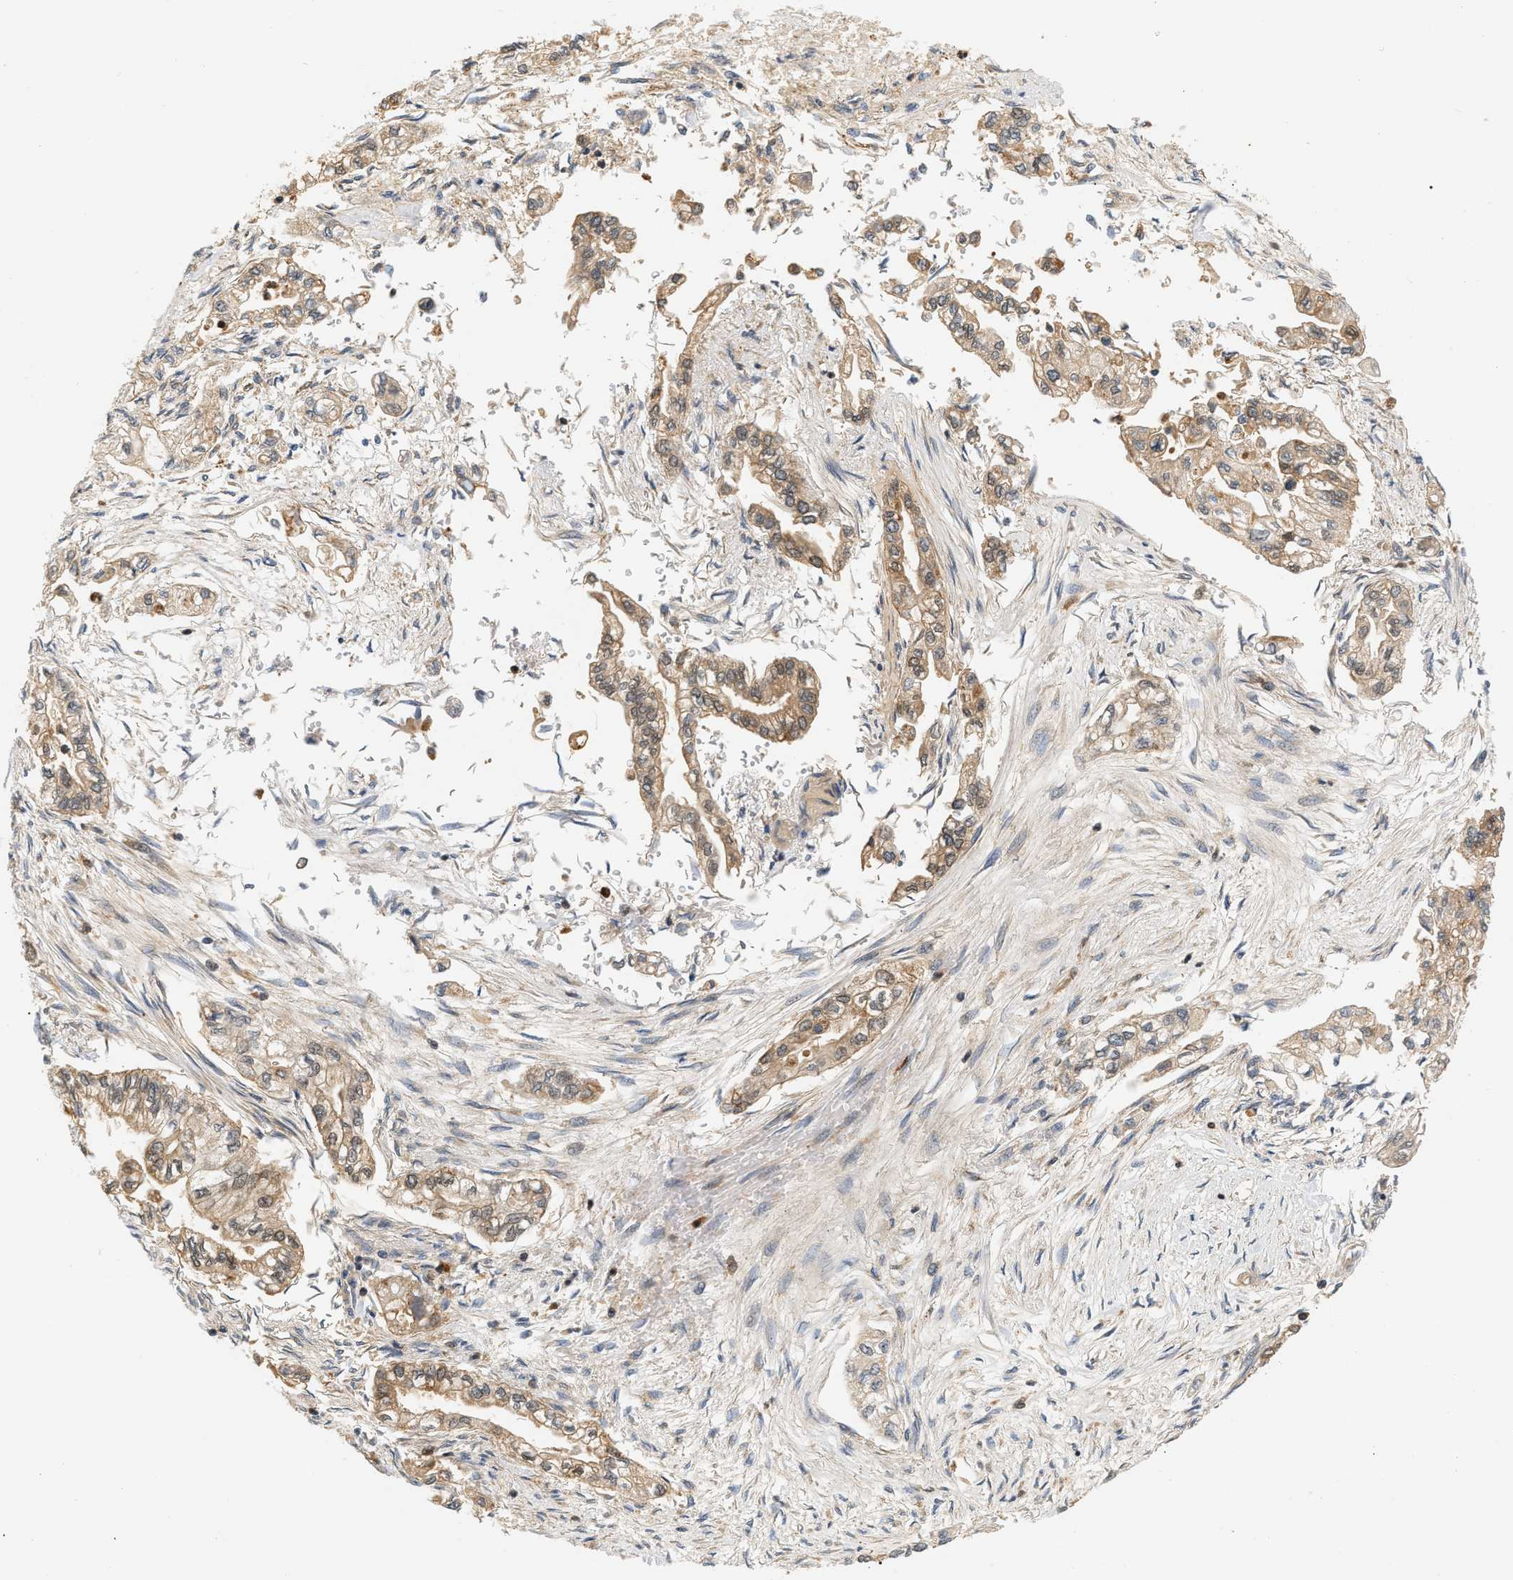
{"staining": {"intensity": "moderate", "quantity": ">75%", "location": "cytoplasmic/membranous"}, "tissue": "pancreatic cancer", "cell_type": "Tumor cells", "image_type": "cancer", "snomed": [{"axis": "morphology", "description": "Normal tissue, NOS"}, {"axis": "topography", "description": "Pancreas"}], "caption": "Protein expression analysis of human pancreatic cancer reveals moderate cytoplasmic/membranous positivity in approximately >75% of tumor cells.", "gene": "PYCARD", "patient": {"sex": "male", "age": 42}}